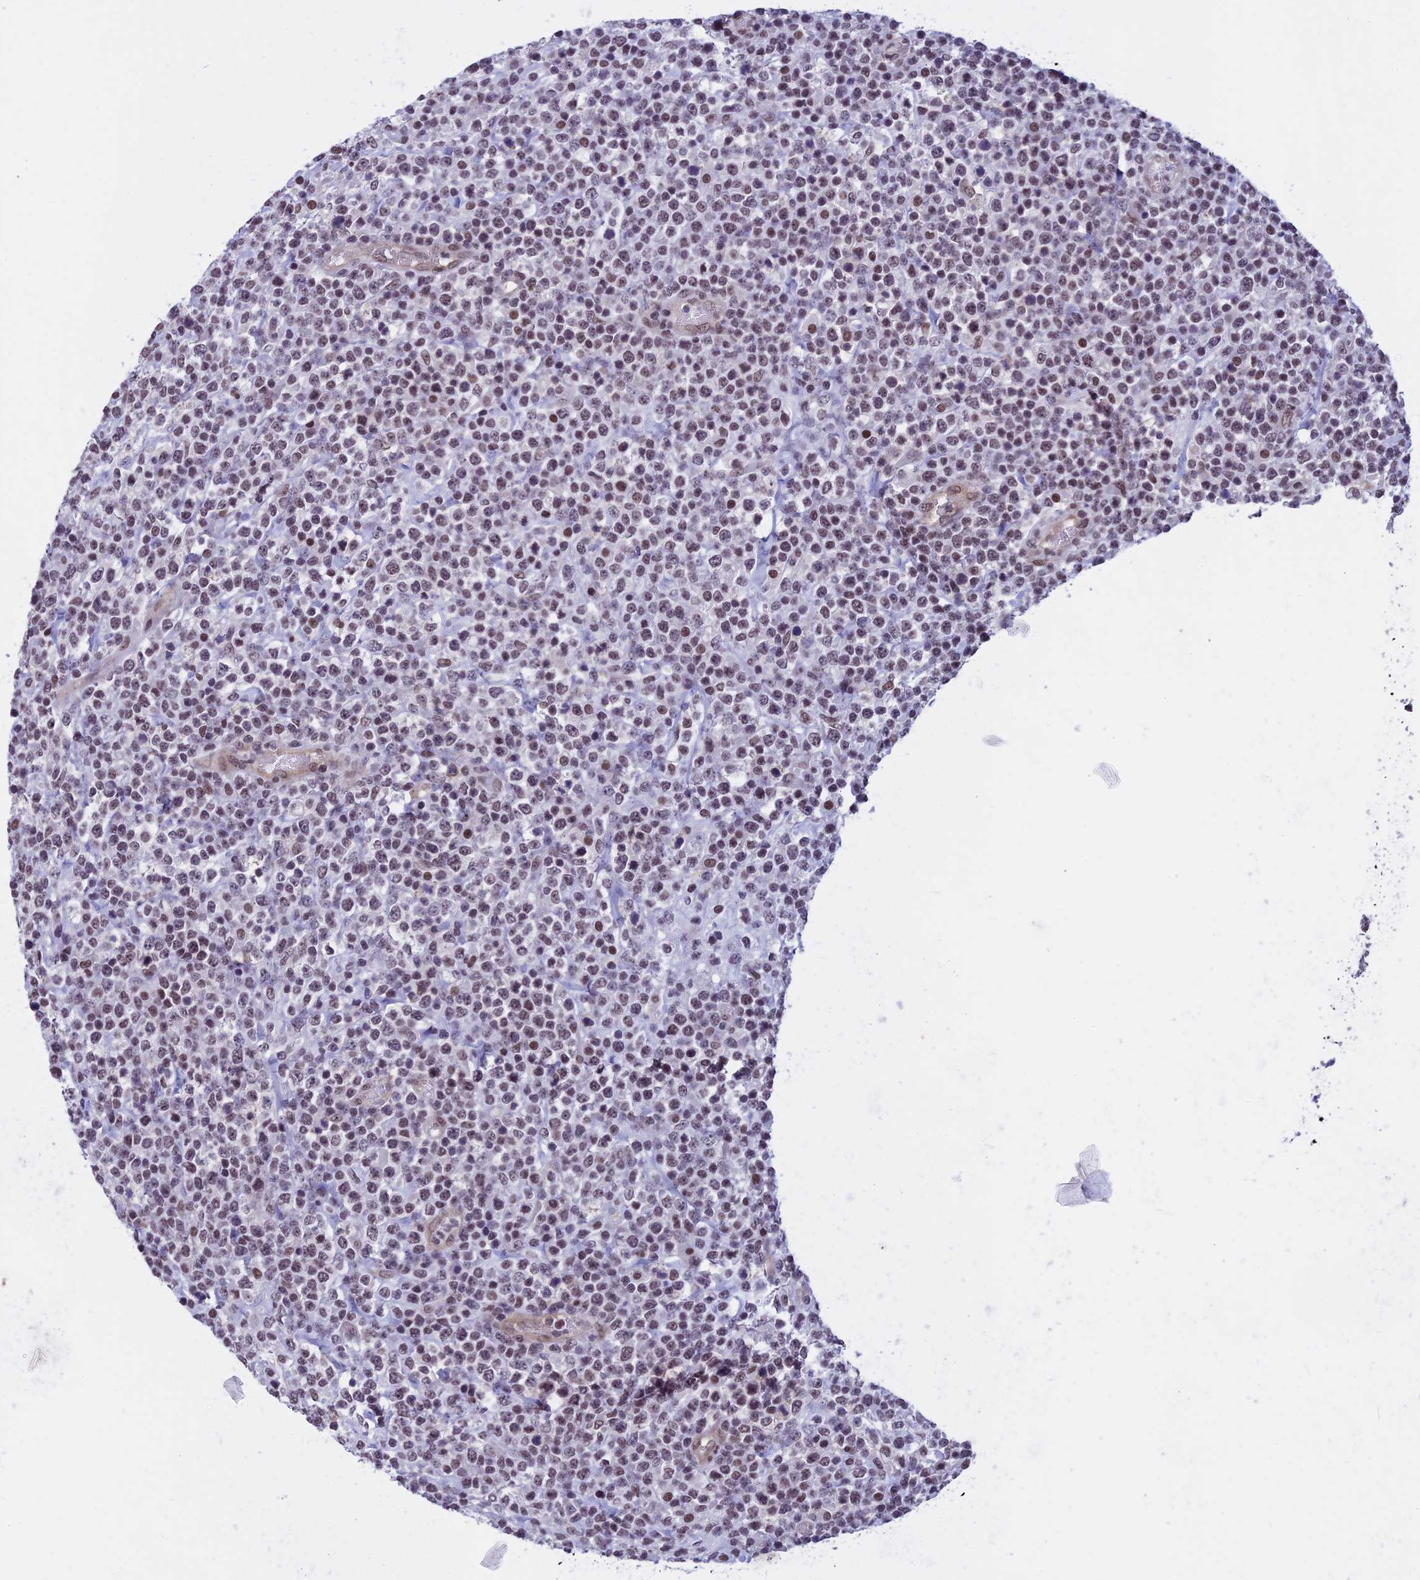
{"staining": {"intensity": "weak", "quantity": ">75%", "location": "nuclear"}, "tissue": "lymphoma", "cell_type": "Tumor cells", "image_type": "cancer", "snomed": [{"axis": "morphology", "description": "Malignant lymphoma, non-Hodgkin's type, High grade"}, {"axis": "topography", "description": "Colon"}], "caption": "Immunohistochemistry image of neoplastic tissue: human lymphoma stained using IHC displays low levels of weak protein expression localized specifically in the nuclear of tumor cells, appearing as a nuclear brown color.", "gene": "NIPBL", "patient": {"sex": "female", "age": 53}}